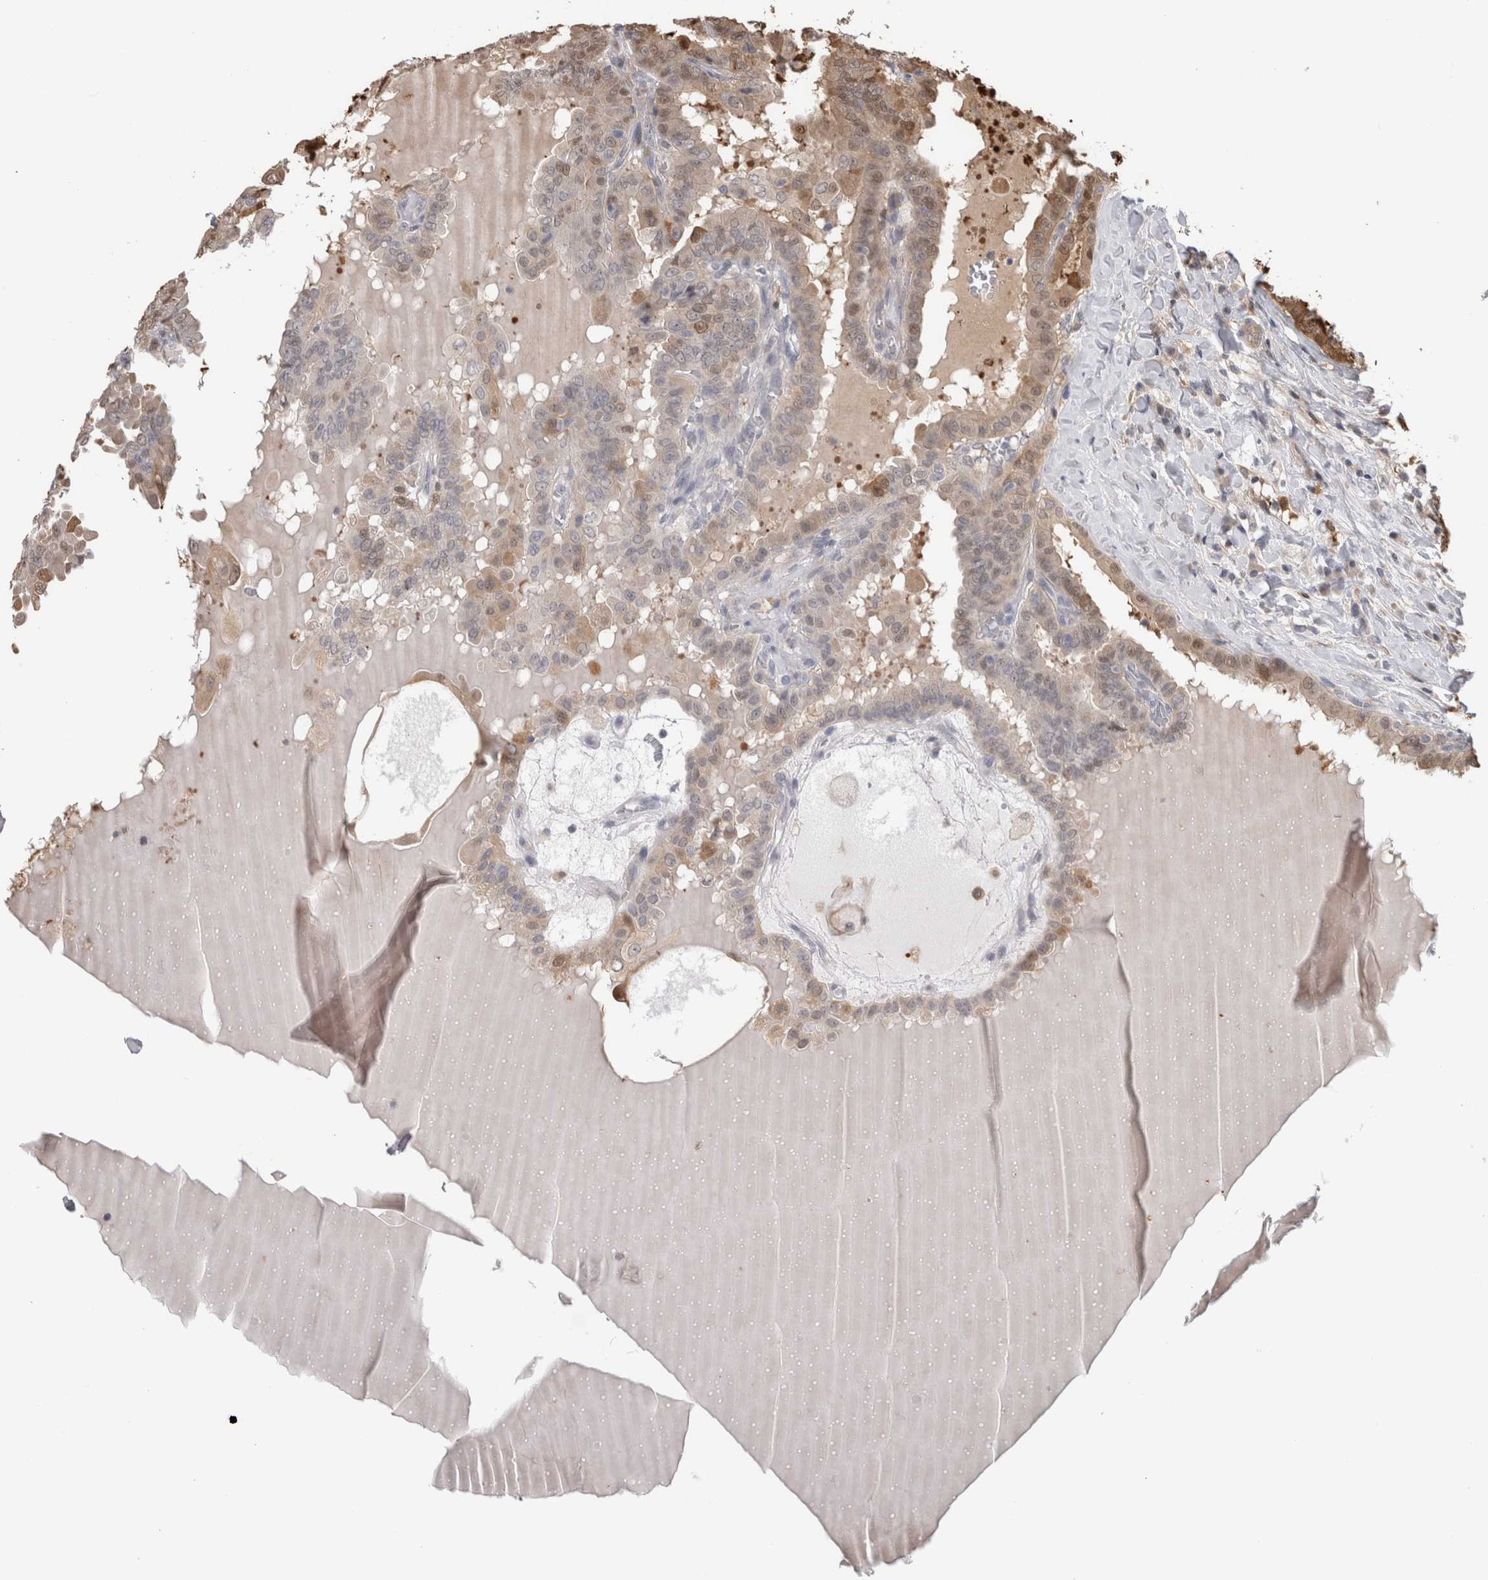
{"staining": {"intensity": "weak", "quantity": ">75%", "location": "cytoplasmic/membranous,nuclear"}, "tissue": "thyroid cancer", "cell_type": "Tumor cells", "image_type": "cancer", "snomed": [{"axis": "morphology", "description": "Papillary adenocarcinoma, NOS"}, {"axis": "topography", "description": "Thyroid gland"}], "caption": "Immunohistochemistry (DAB) staining of thyroid cancer (papillary adenocarcinoma) exhibits weak cytoplasmic/membranous and nuclear protein positivity in approximately >75% of tumor cells.", "gene": "USH1G", "patient": {"sex": "male", "age": 33}}